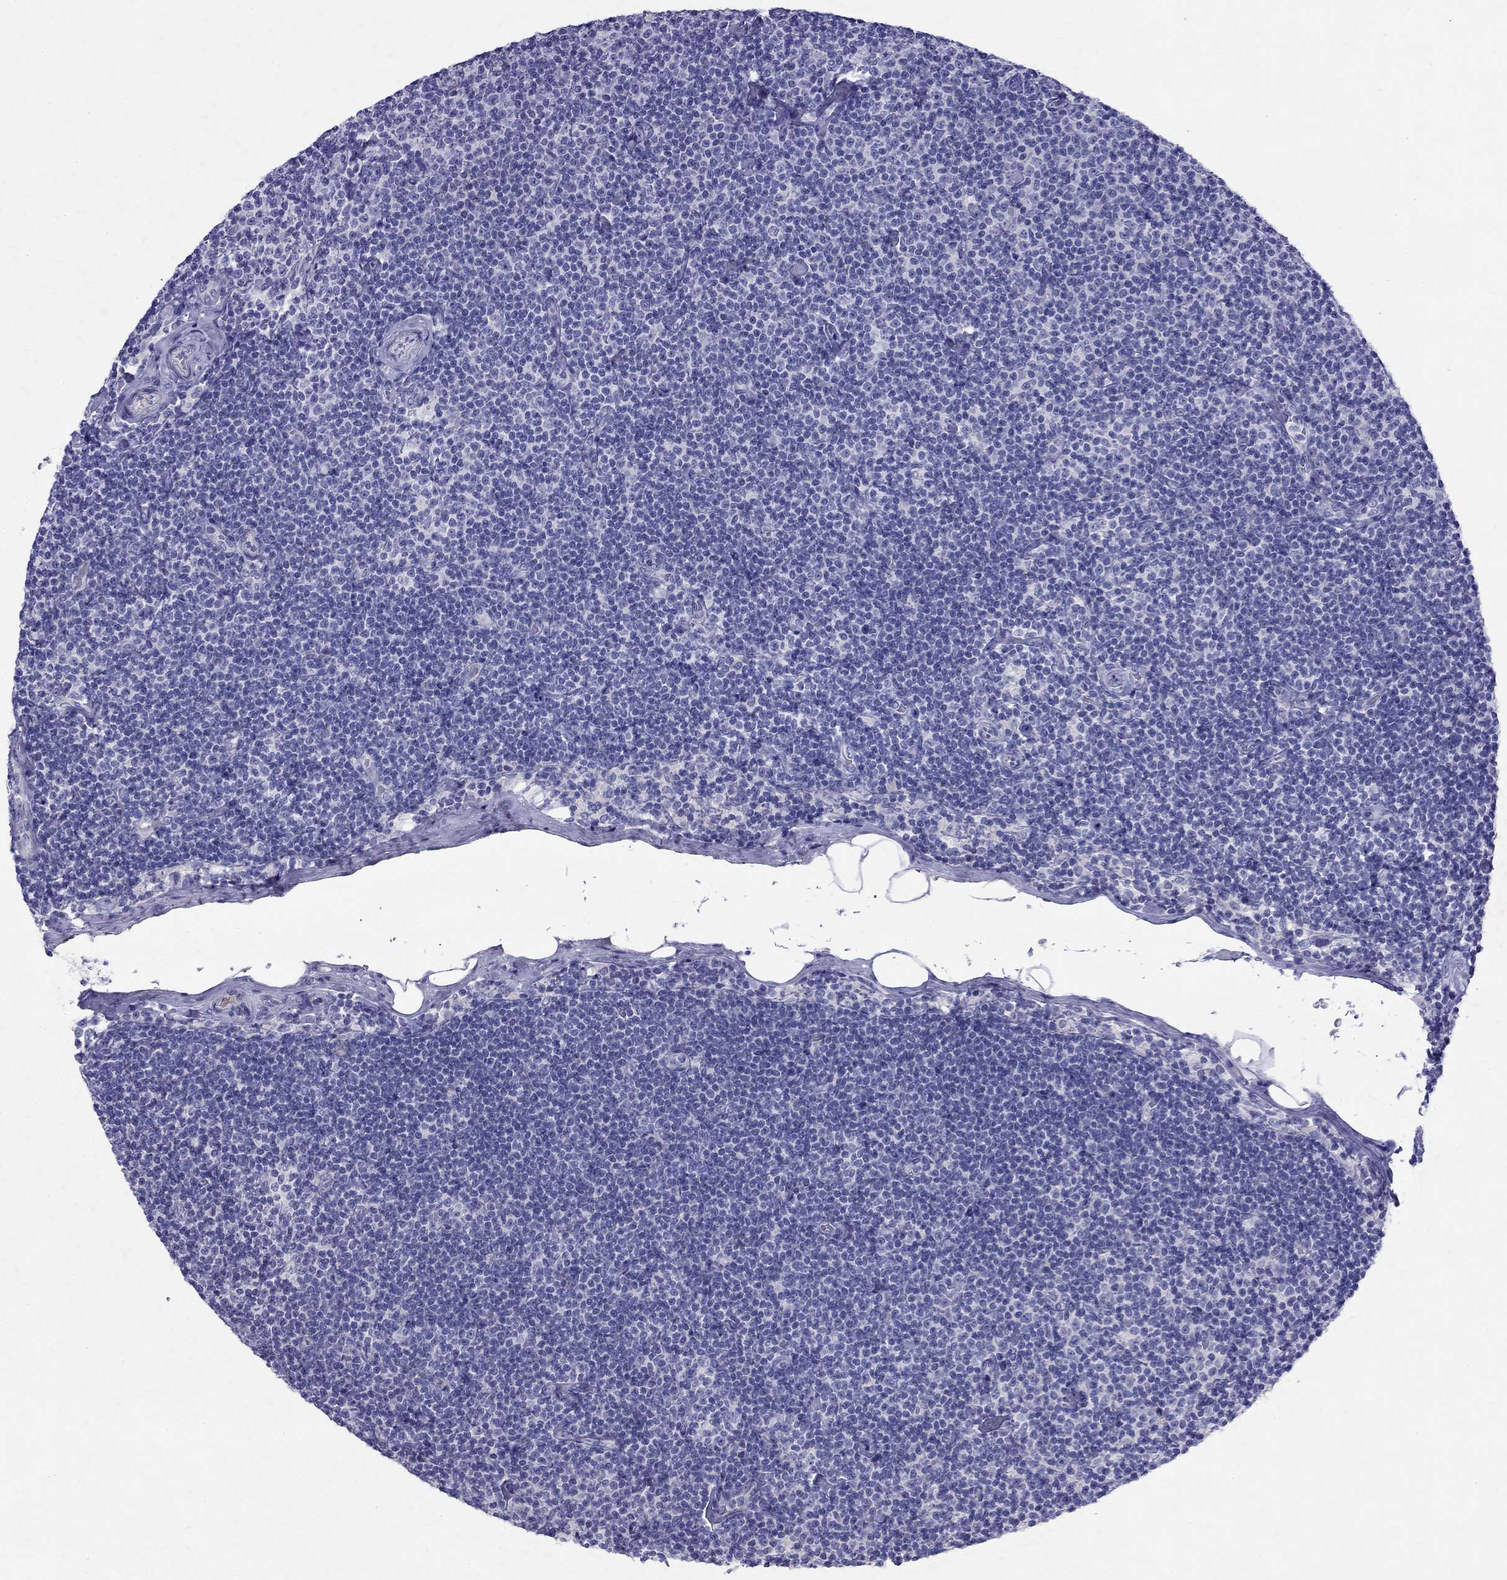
{"staining": {"intensity": "negative", "quantity": "none", "location": "none"}, "tissue": "lymphoma", "cell_type": "Tumor cells", "image_type": "cancer", "snomed": [{"axis": "morphology", "description": "Malignant lymphoma, non-Hodgkin's type, Low grade"}, {"axis": "topography", "description": "Lymph node"}], "caption": "Tumor cells are negative for brown protein staining in lymphoma. The staining was performed using DAB (3,3'-diaminobenzidine) to visualize the protein expression in brown, while the nuclei were stained in blue with hematoxylin (Magnification: 20x).", "gene": "GNAT3", "patient": {"sex": "male", "age": 81}}